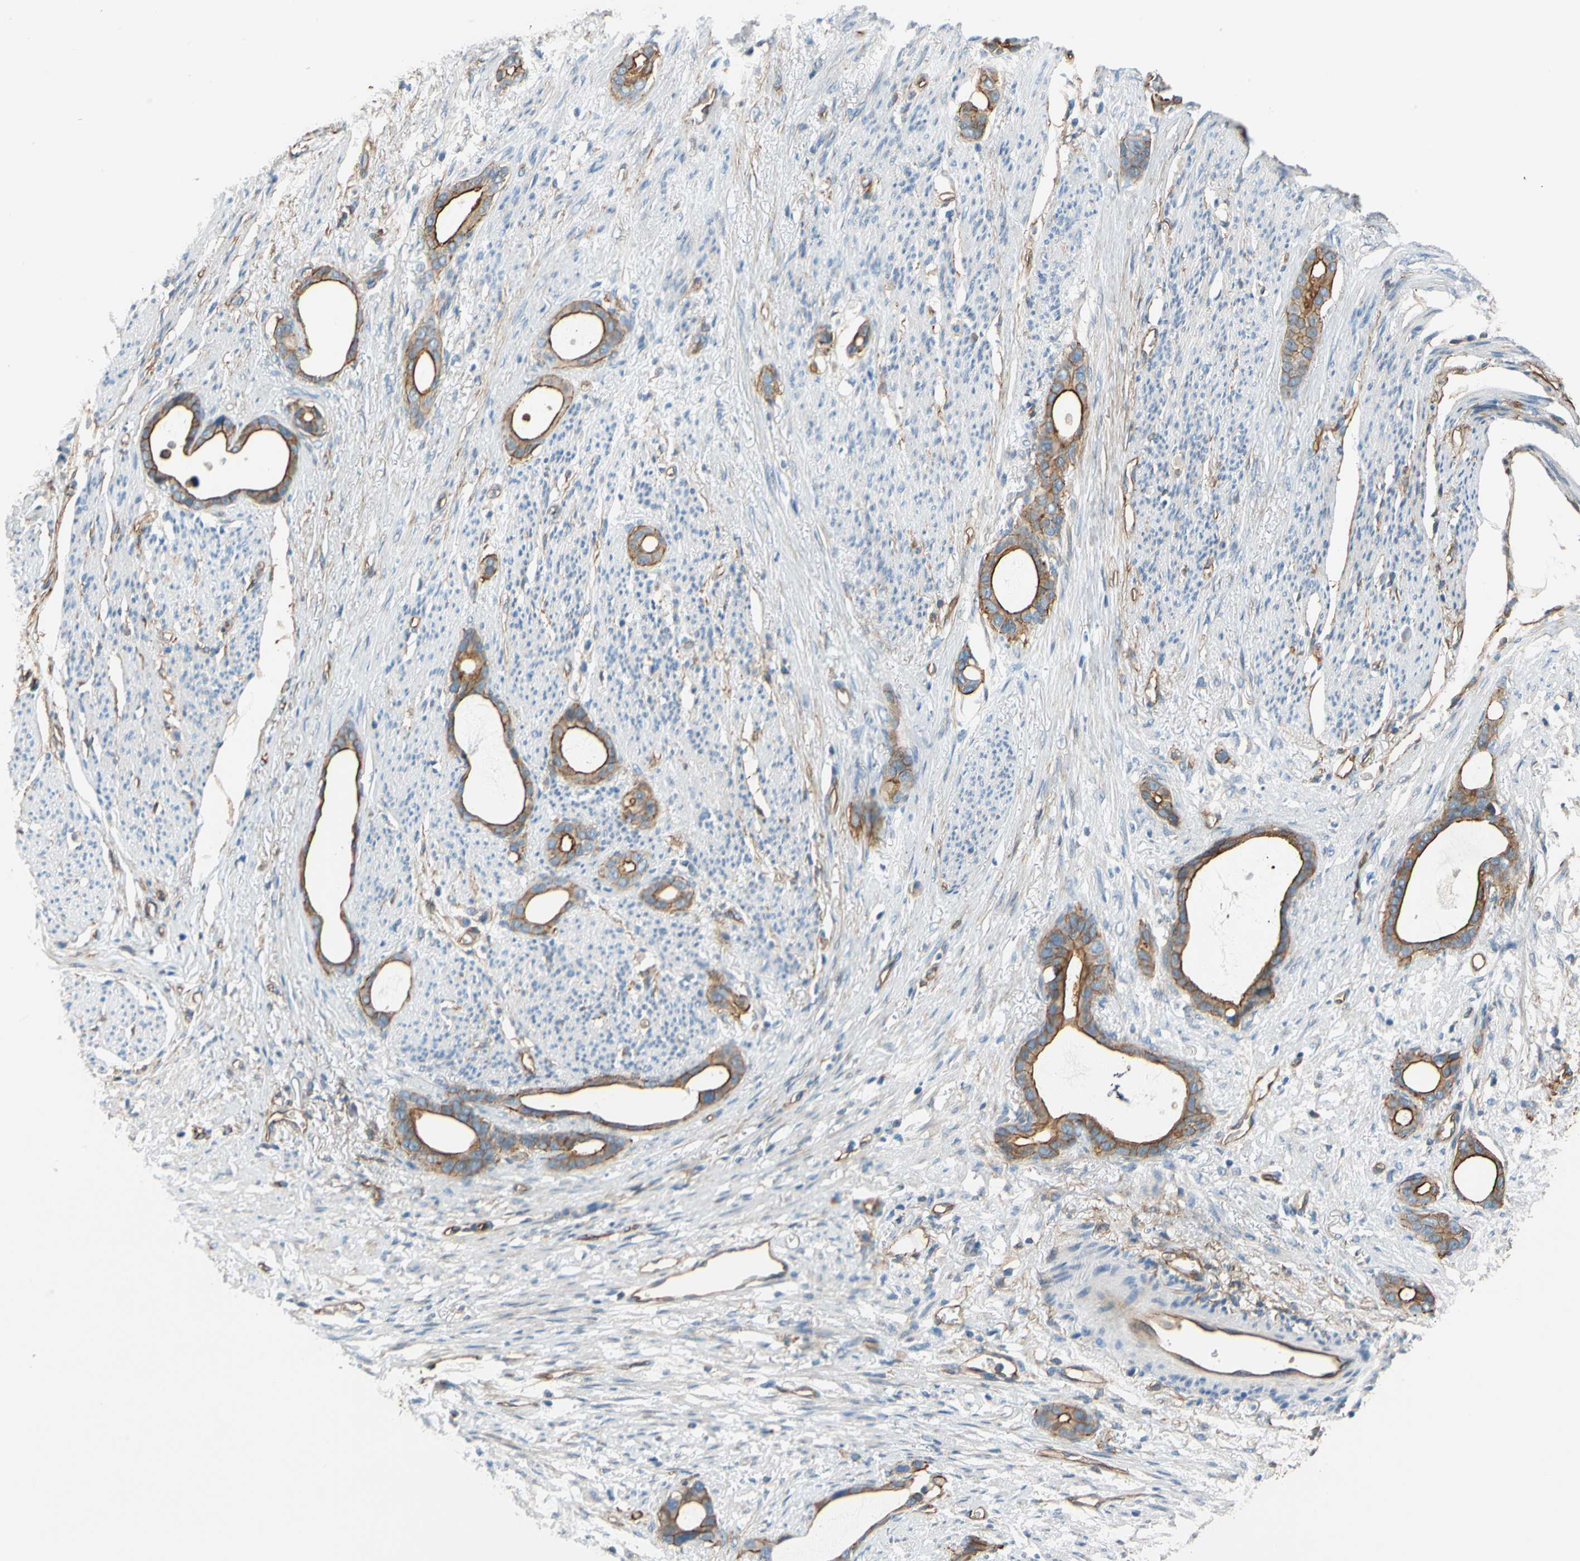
{"staining": {"intensity": "strong", "quantity": ">75%", "location": "cytoplasmic/membranous"}, "tissue": "stomach cancer", "cell_type": "Tumor cells", "image_type": "cancer", "snomed": [{"axis": "morphology", "description": "Adenocarcinoma, NOS"}, {"axis": "topography", "description": "Stomach"}], "caption": "Stomach cancer (adenocarcinoma) stained for a protein shows strong cytoplasmic/membranous positivity in tumor cells.", "gene": "SPTAN1", "patient": {"sex": "female", "age": 75}}